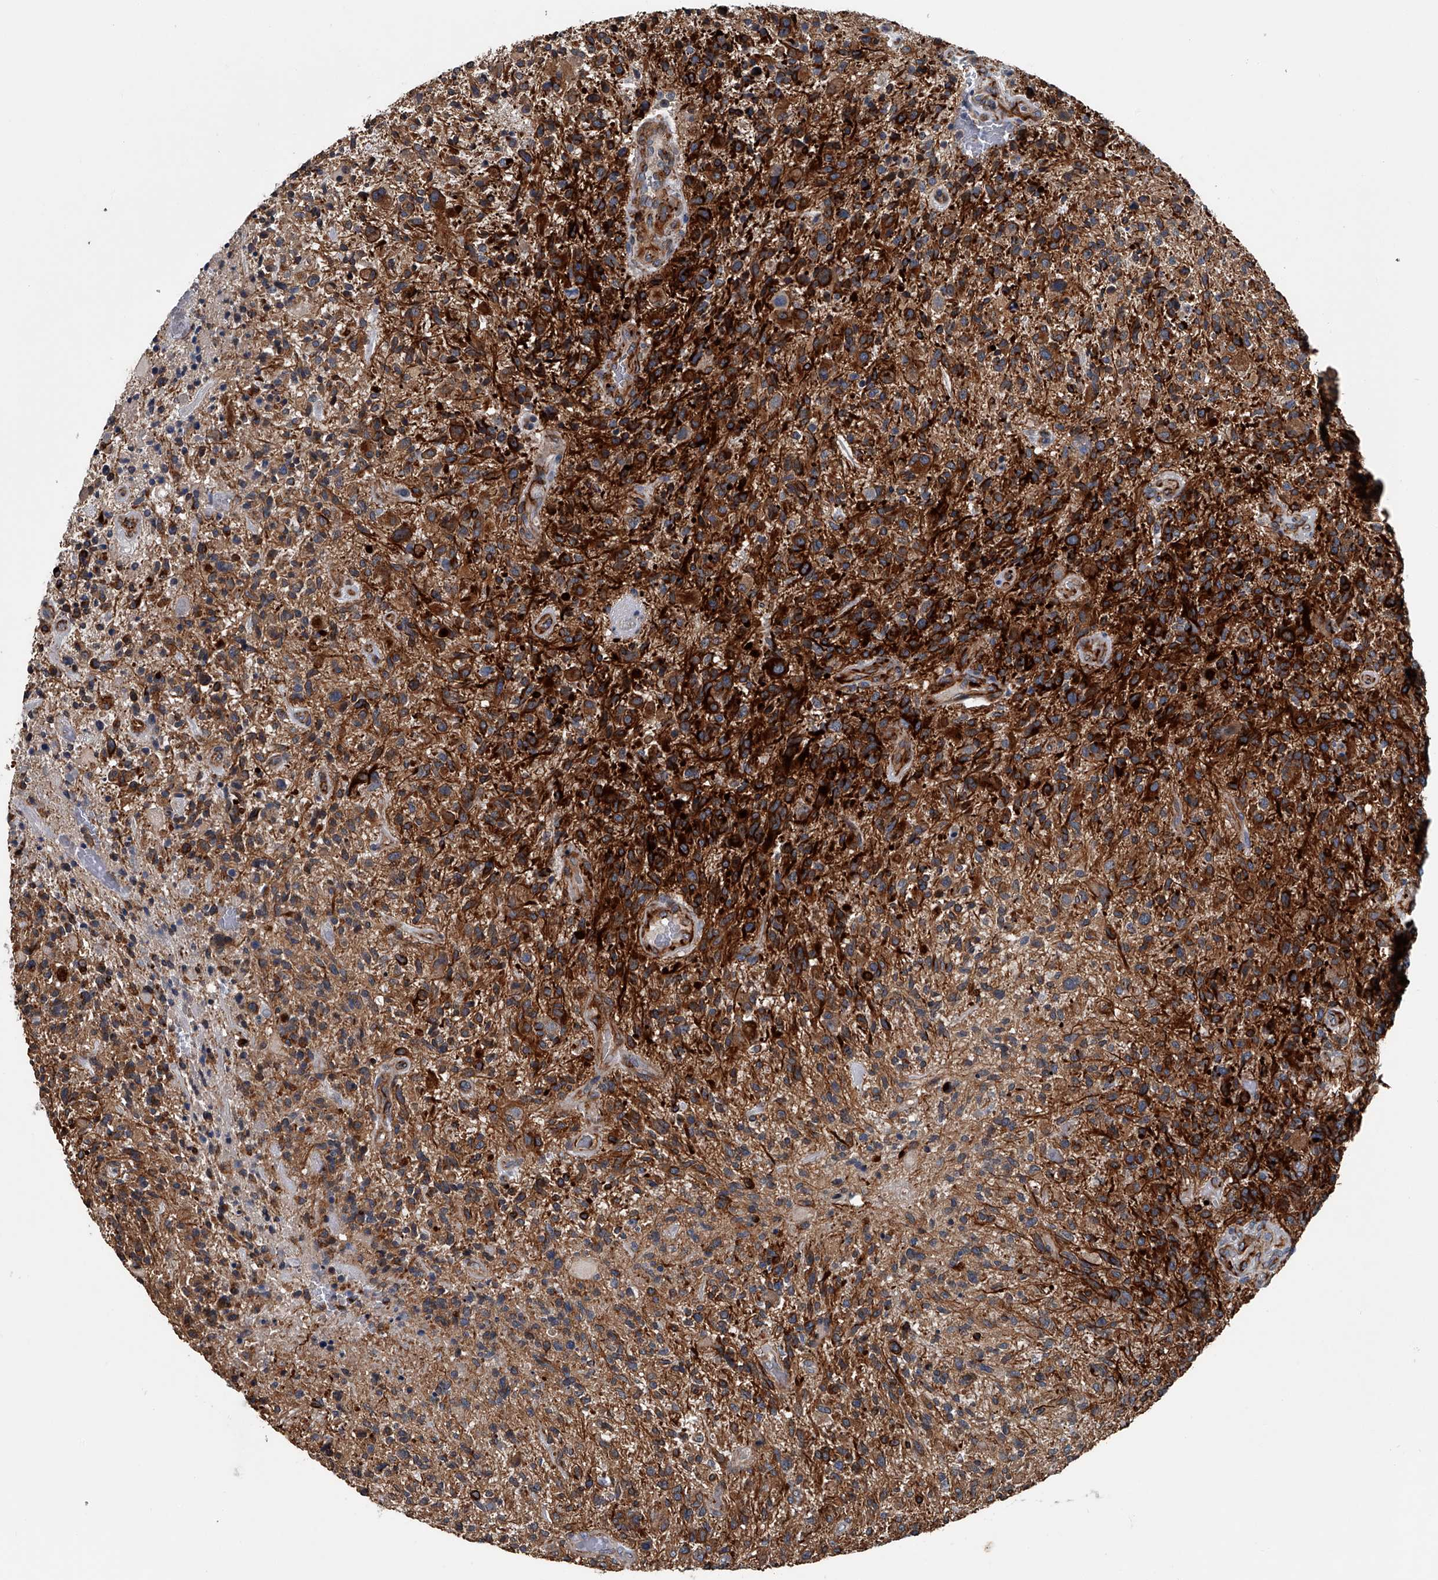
{"staining": {"intensity": "strong", "quantity": ">75%", "location": "cytoplasmic/membranous"}, "tissue": "glioma", "cell_type": "Tumor cells", "image_type": "cancer", "snomed": [{"axis": "morphology", "description": "Glioma, malignant, High grade"}, {"axis": "topography", "description": "Brain"}], "caption": "An immunohistochemistry (IHC) histopathology image of neoplastic tissue is shown. Protein staining in brown shows strong cytoplasmic/membranous positivity in malignant glioma (high-grade) within tumor cells.", "gene": "LDLRAD2", "patient": {"sex": "male", "age": 47}}